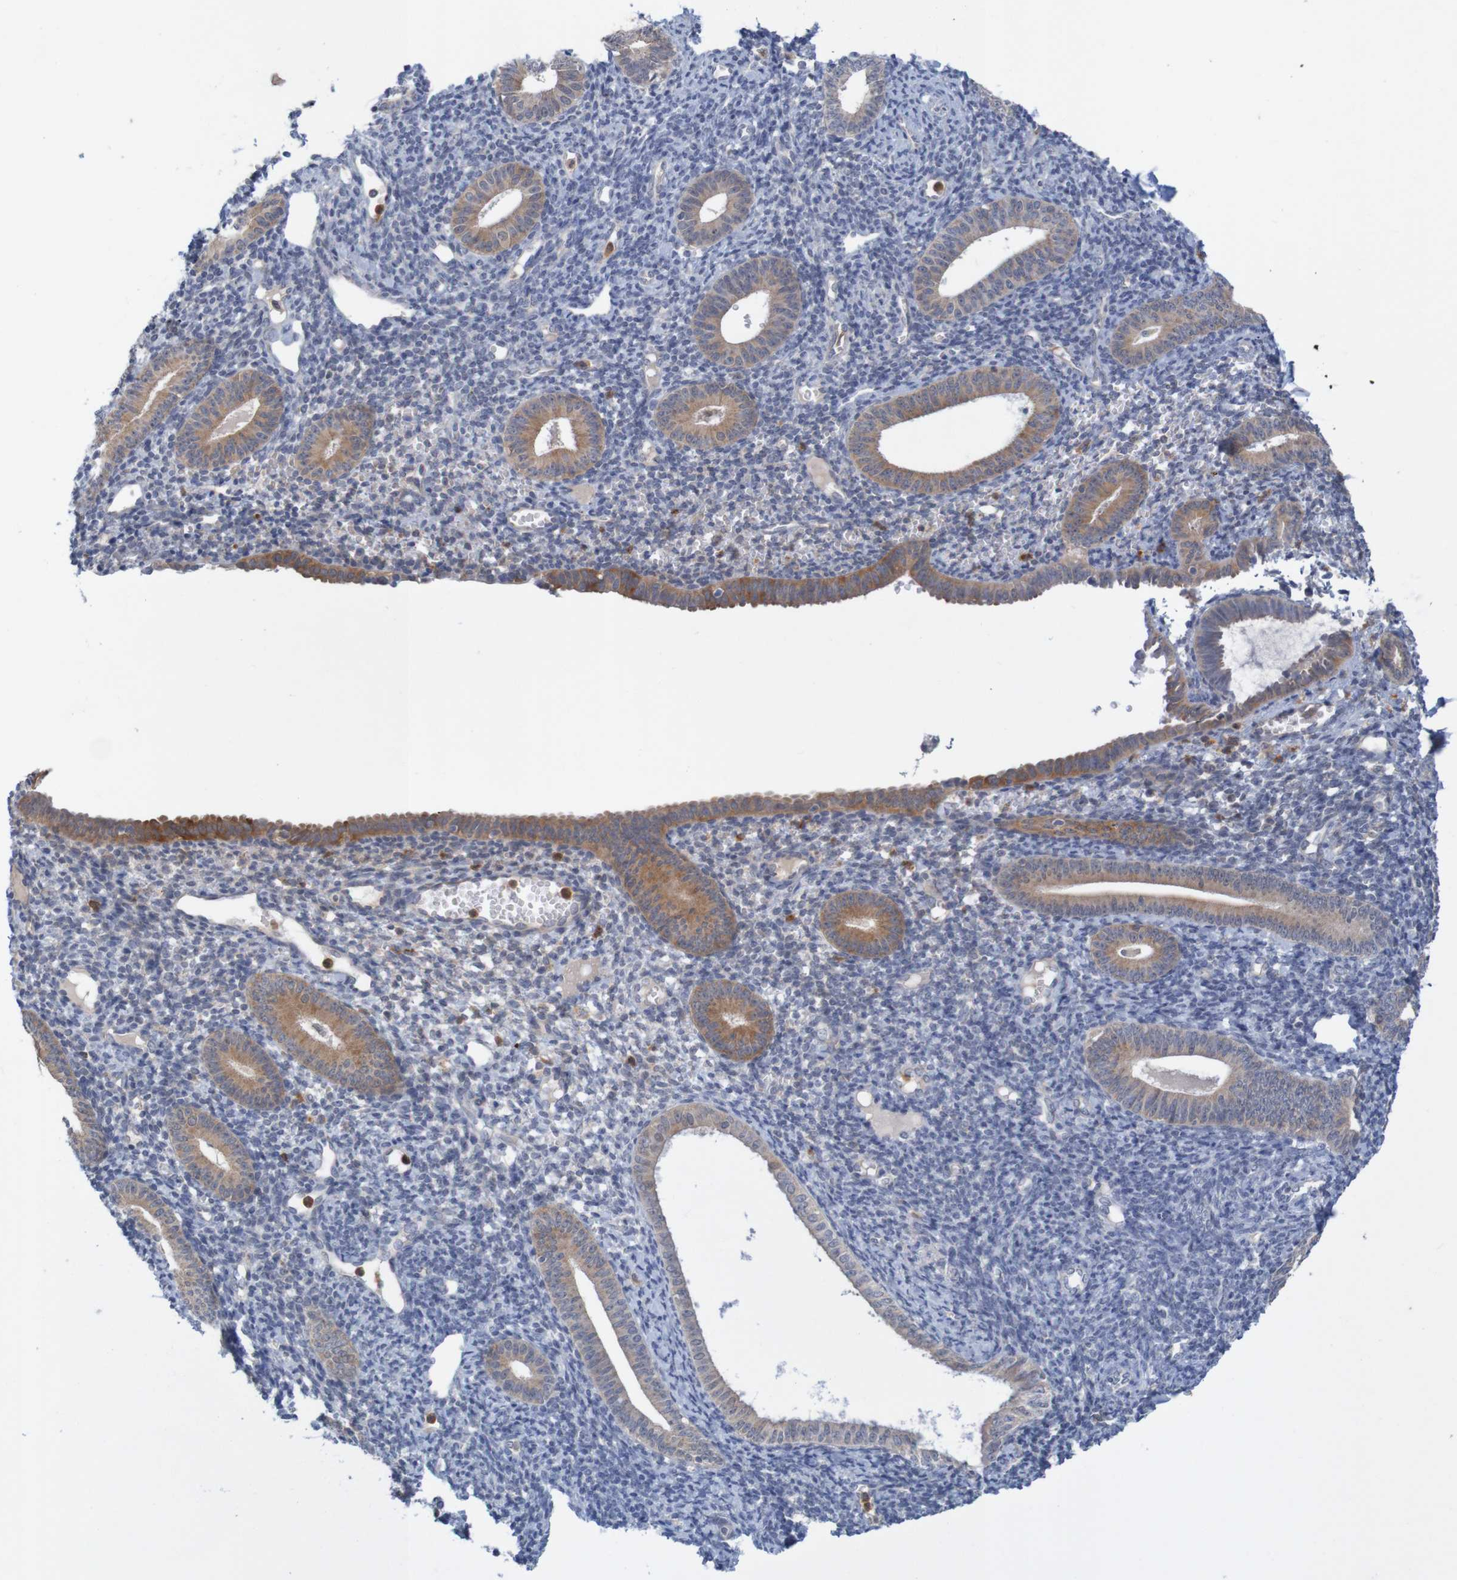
{"staining": {"intensity": "negative", "quantity": "none", "location": "none"}, "tissue": "endometrium", "cell_type": "Cells in endometrial stroma", "image_type": "normal", "snomed": [{"axis": "morphology", "description": "Normal tissue, NOS"}, {"axis": "topography", "description": "Endometrium"}], "caption": "The IHC image has no significant positivity in cells in endometrial stroma of endometrium.", "gene": "NAV2", "patient": {"sex": "female", "age": 50}}